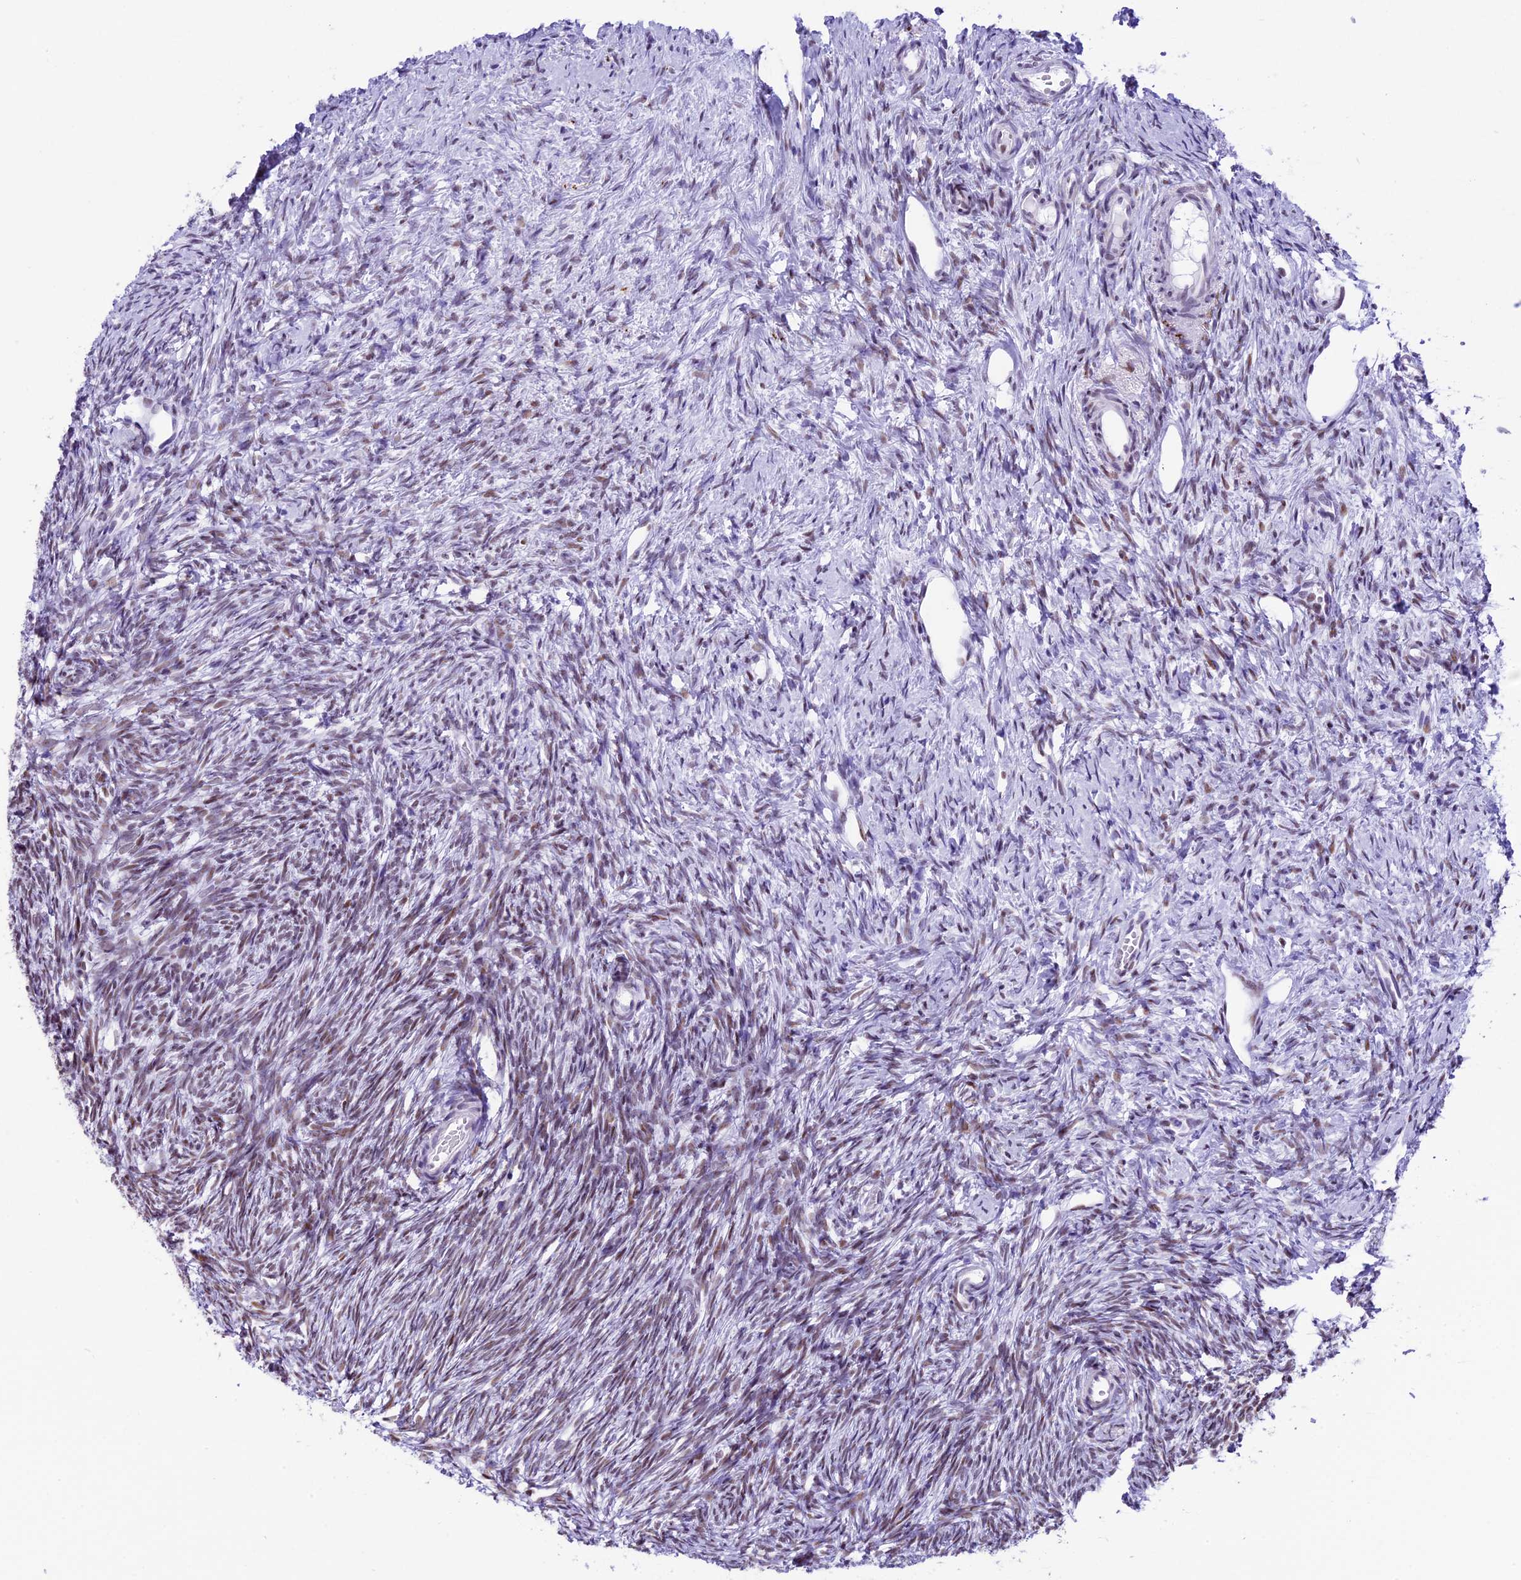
{"staining": {"intensity": "weak", "quantity": ">75%", "location": "nuclear"}, "tissue": "ovary", "cell_type": "Follicle cells", "image_type": "normal", "snomed": [{"axis": "morphology", "description": "Normal tissue, NOS"}, {"axis": "topography", "description": "Ovary"}], "caption": "Ovary was stained to show a protein in brown. There is low levels of weak nuclear positivity in approximately >75% of follicle cells.", "gene": "RPS6KB1", "patient": {"sex": "female", "age": 51}}